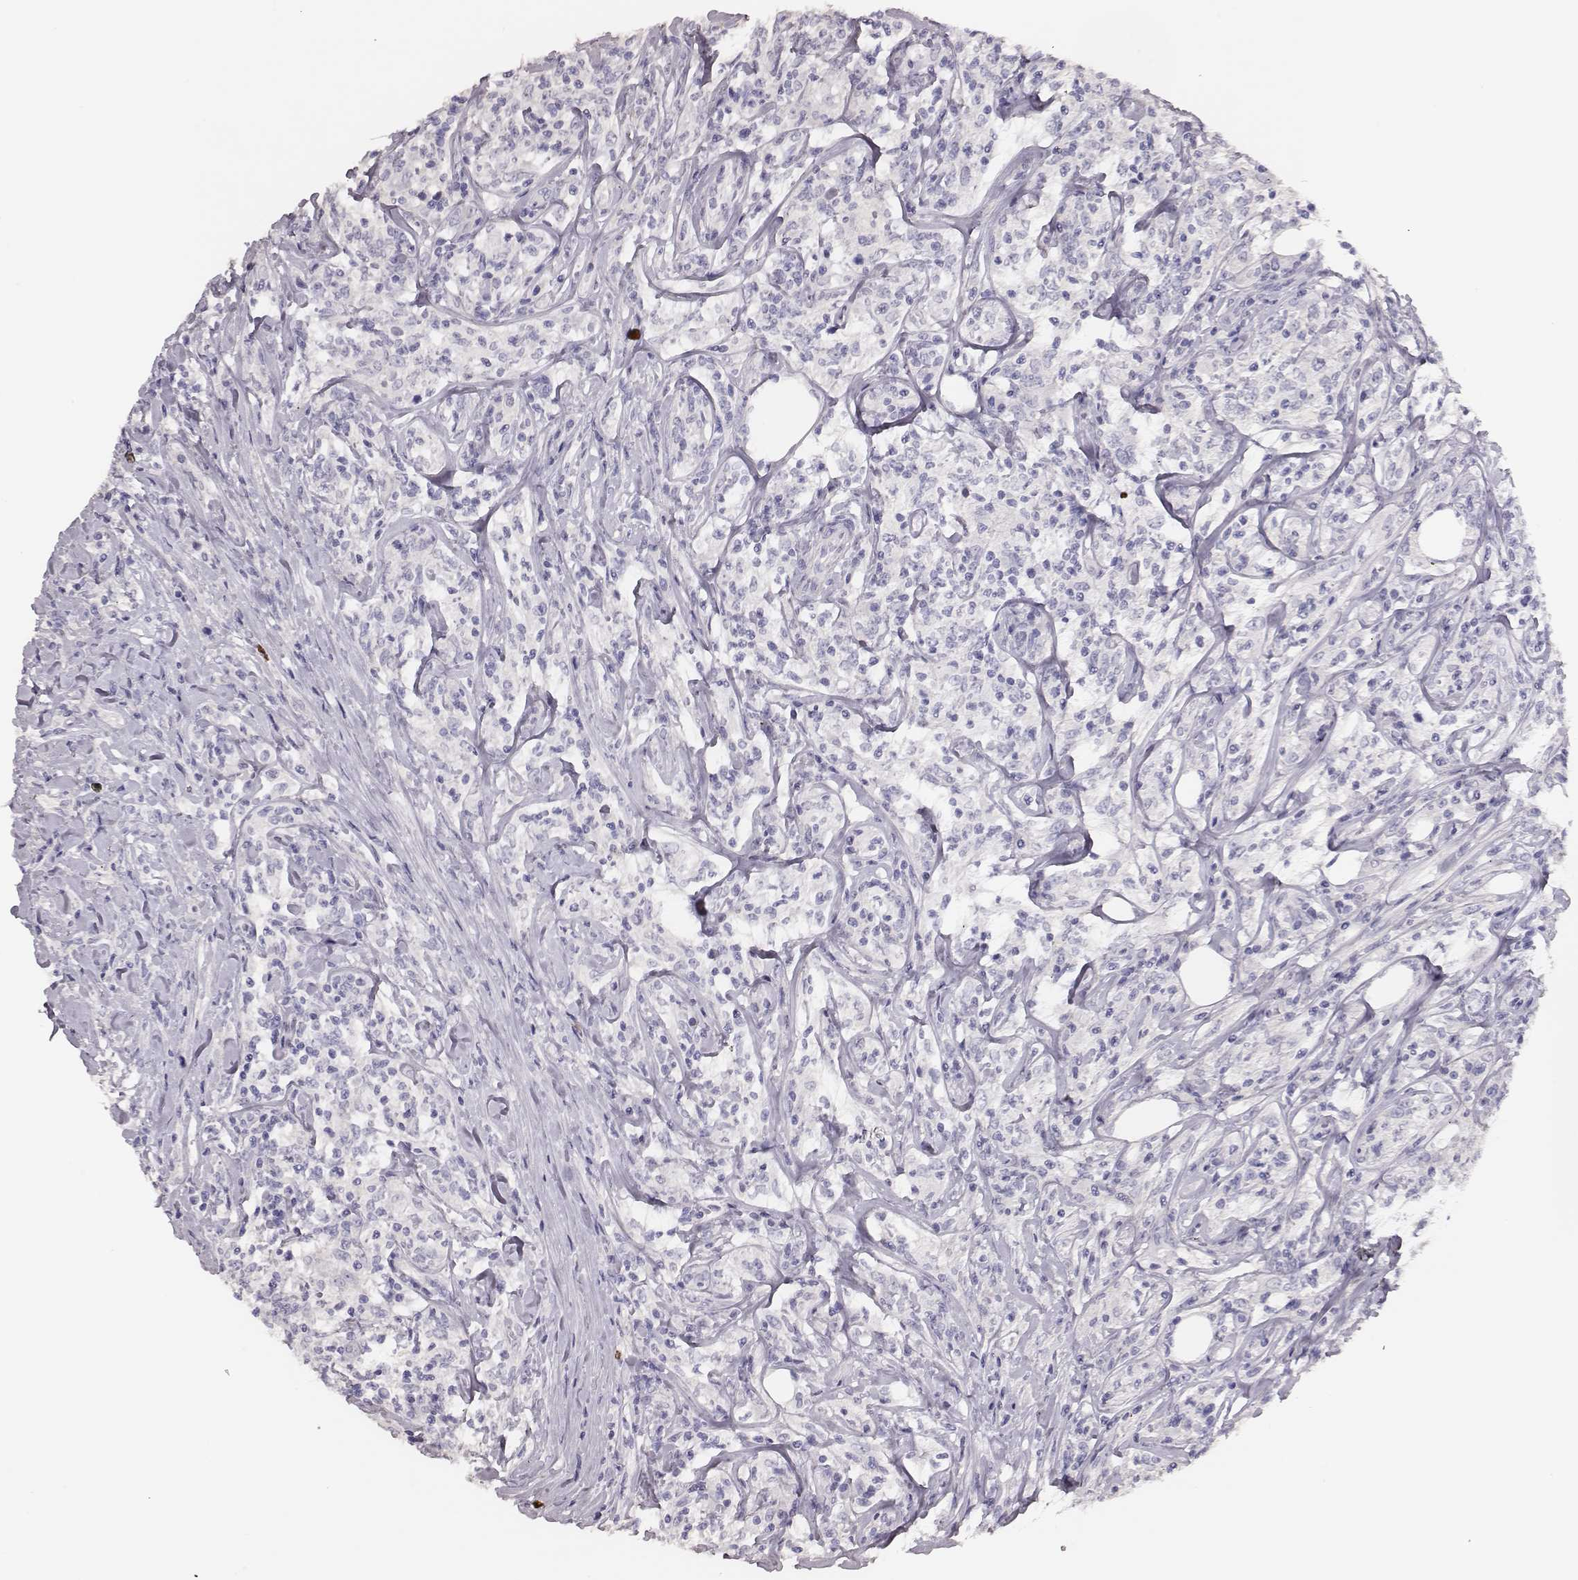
{"staining": {"intensity": "negative", "quantity": "none", "location": "none"}, "tissue": "lymphoma", "cell_type": "Tumor cells", "image_type": "cancer", "snomed": [{"axis": "morphology", "description": "Malignant lymphoma, non-Hodgkin's type, High grade"}, {"axis": "topography", "description": "Lymph node"}], "caption": "Malignant lymphoma, non-Hodgkin's type (high-grade) was stained to show a protein in brown. There is no significant expression in tumor cells. (Stains: DAB (3,3'-diaminobenzidine) immunohistochemistry with hematoxylin counter stain, Microscopy: brightfield microscopy at high magnification).", "gene": "P2RY10", "patient": {"sex": "female", "age": 84}}